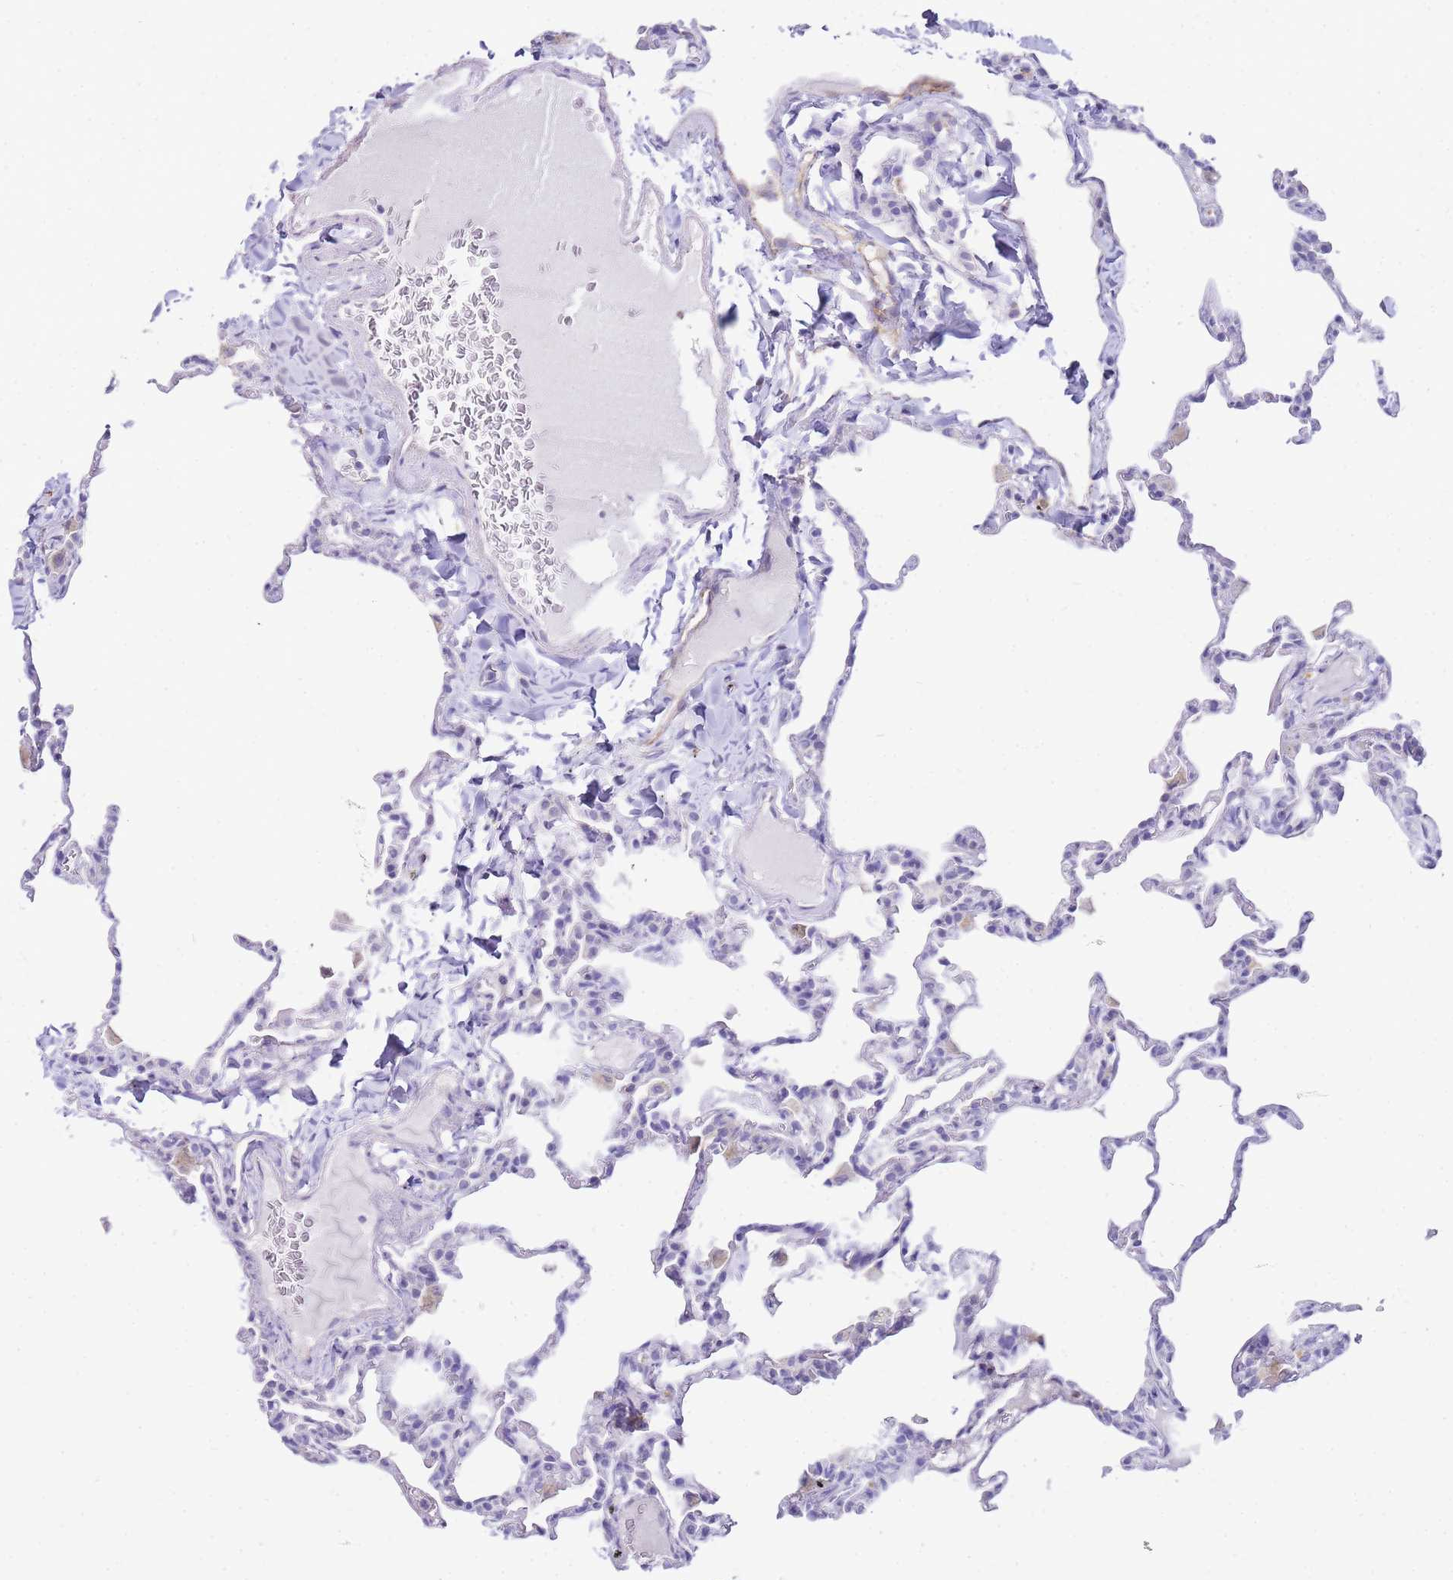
{"staining": {"intensity": "negative", "quantity": "none", "location": "none"}, "tissue": "lung", "cell_type": "Alveolar cells", "image_type": "normal", "snomed": [{"axis": "morphology", "description": "Normal tissue, NOS"}, {"axis": "topography", "description": "Lung"}], "caption": "IHC of unremarkable human lung displays no expression in alveolar cells.", "gene": "DPP4", "patient": {"sex": "male", "age": 20}}